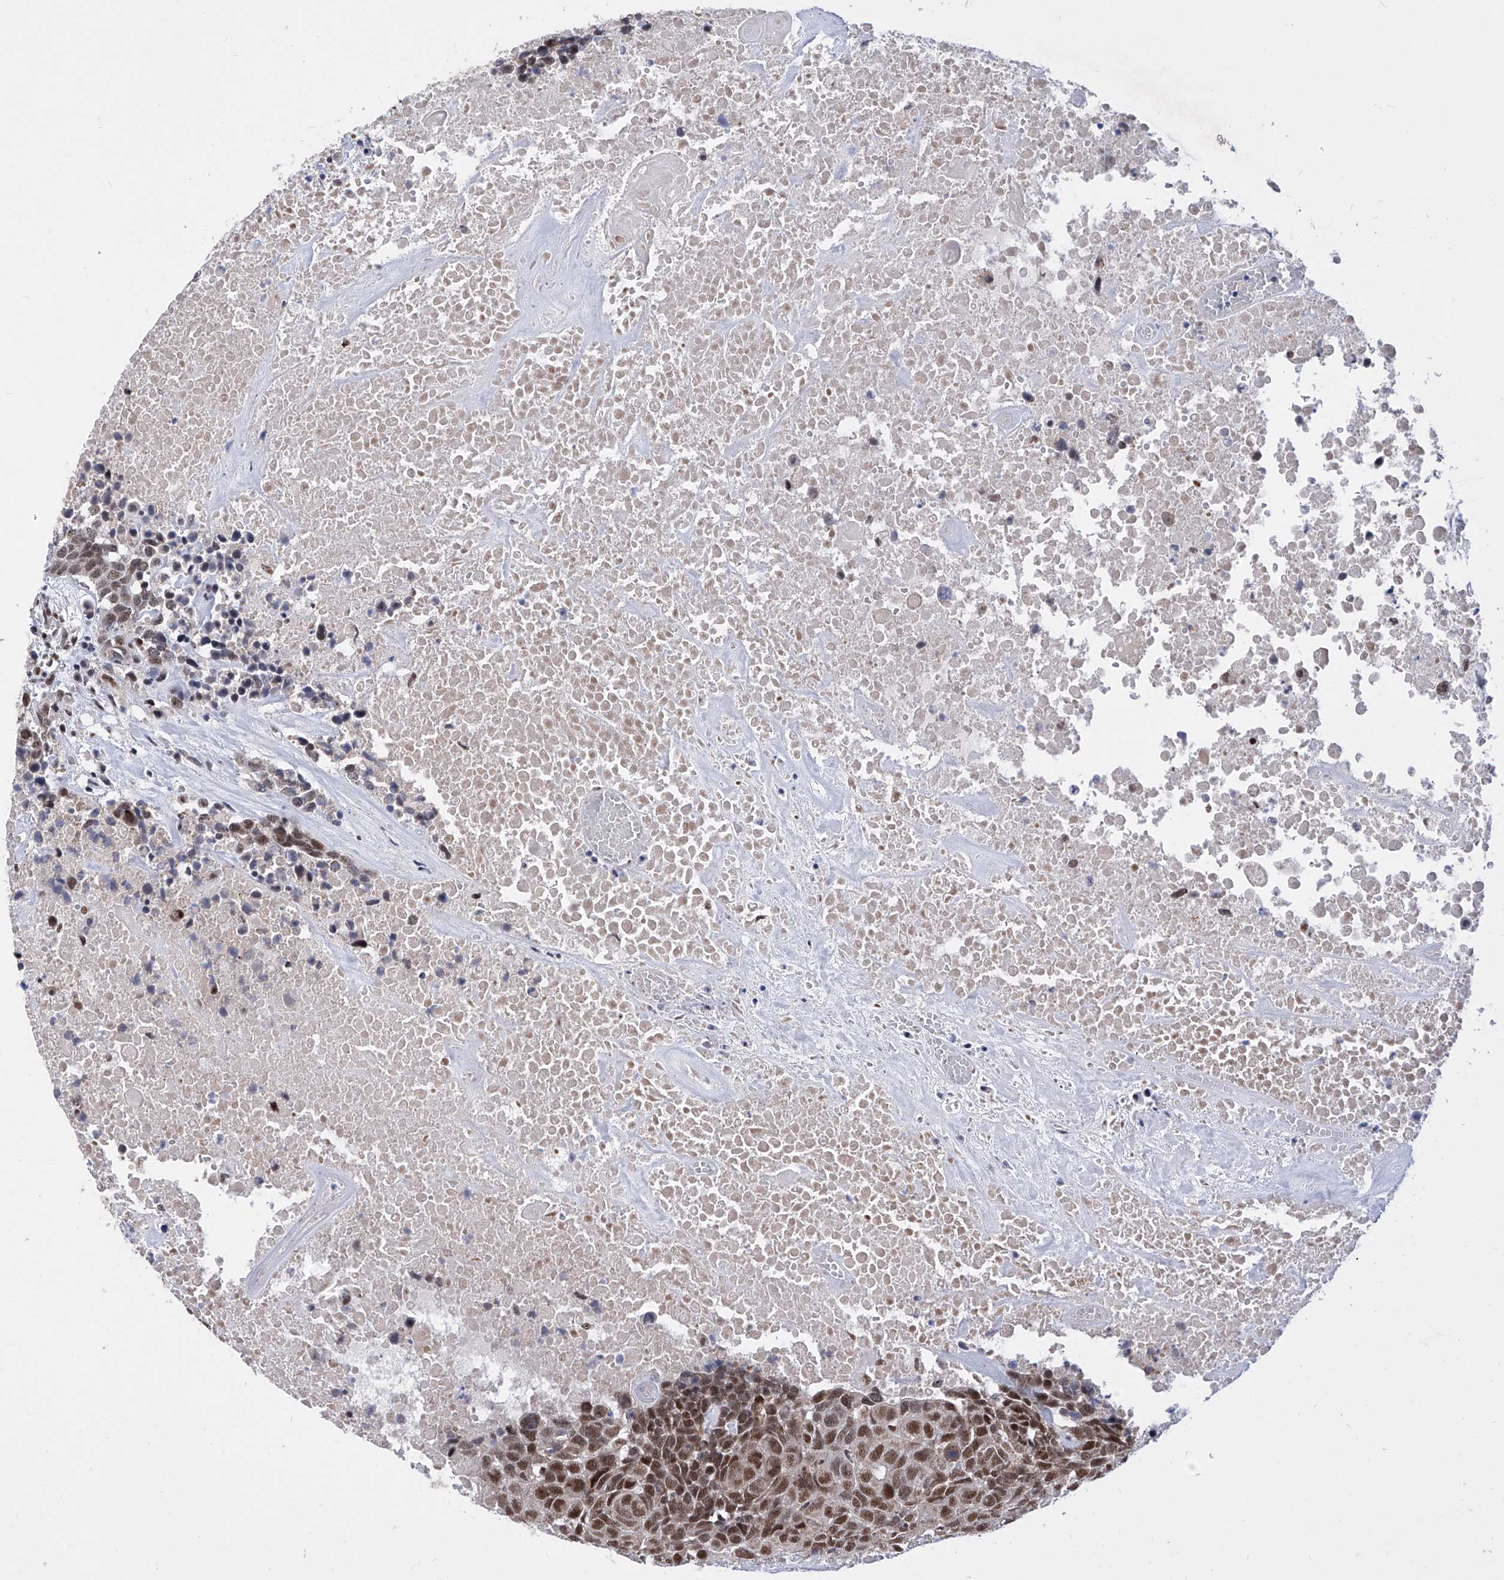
{"staining": {"intensity": "moderate", "quantity": ">75%", "location": "nuclear"}, "tissue": "head and neck cancer", "cell_type": "Tumor cells", "image_type": "cancer", "snomed": [{"axis": "morphology", "description": "Squamous cell carcinoma, NOS"}, {"axis": "topography", "description": "Head-Neck"}], "caption": "There is medium levels of moderate nuclear expression in tumor cells of squamous cell carcinoma (head and neck), as demonstrated by immunohistochemical staining (brown color).", "gene": "RAD54L", "patient": {"sex": "male", "age": 66}}